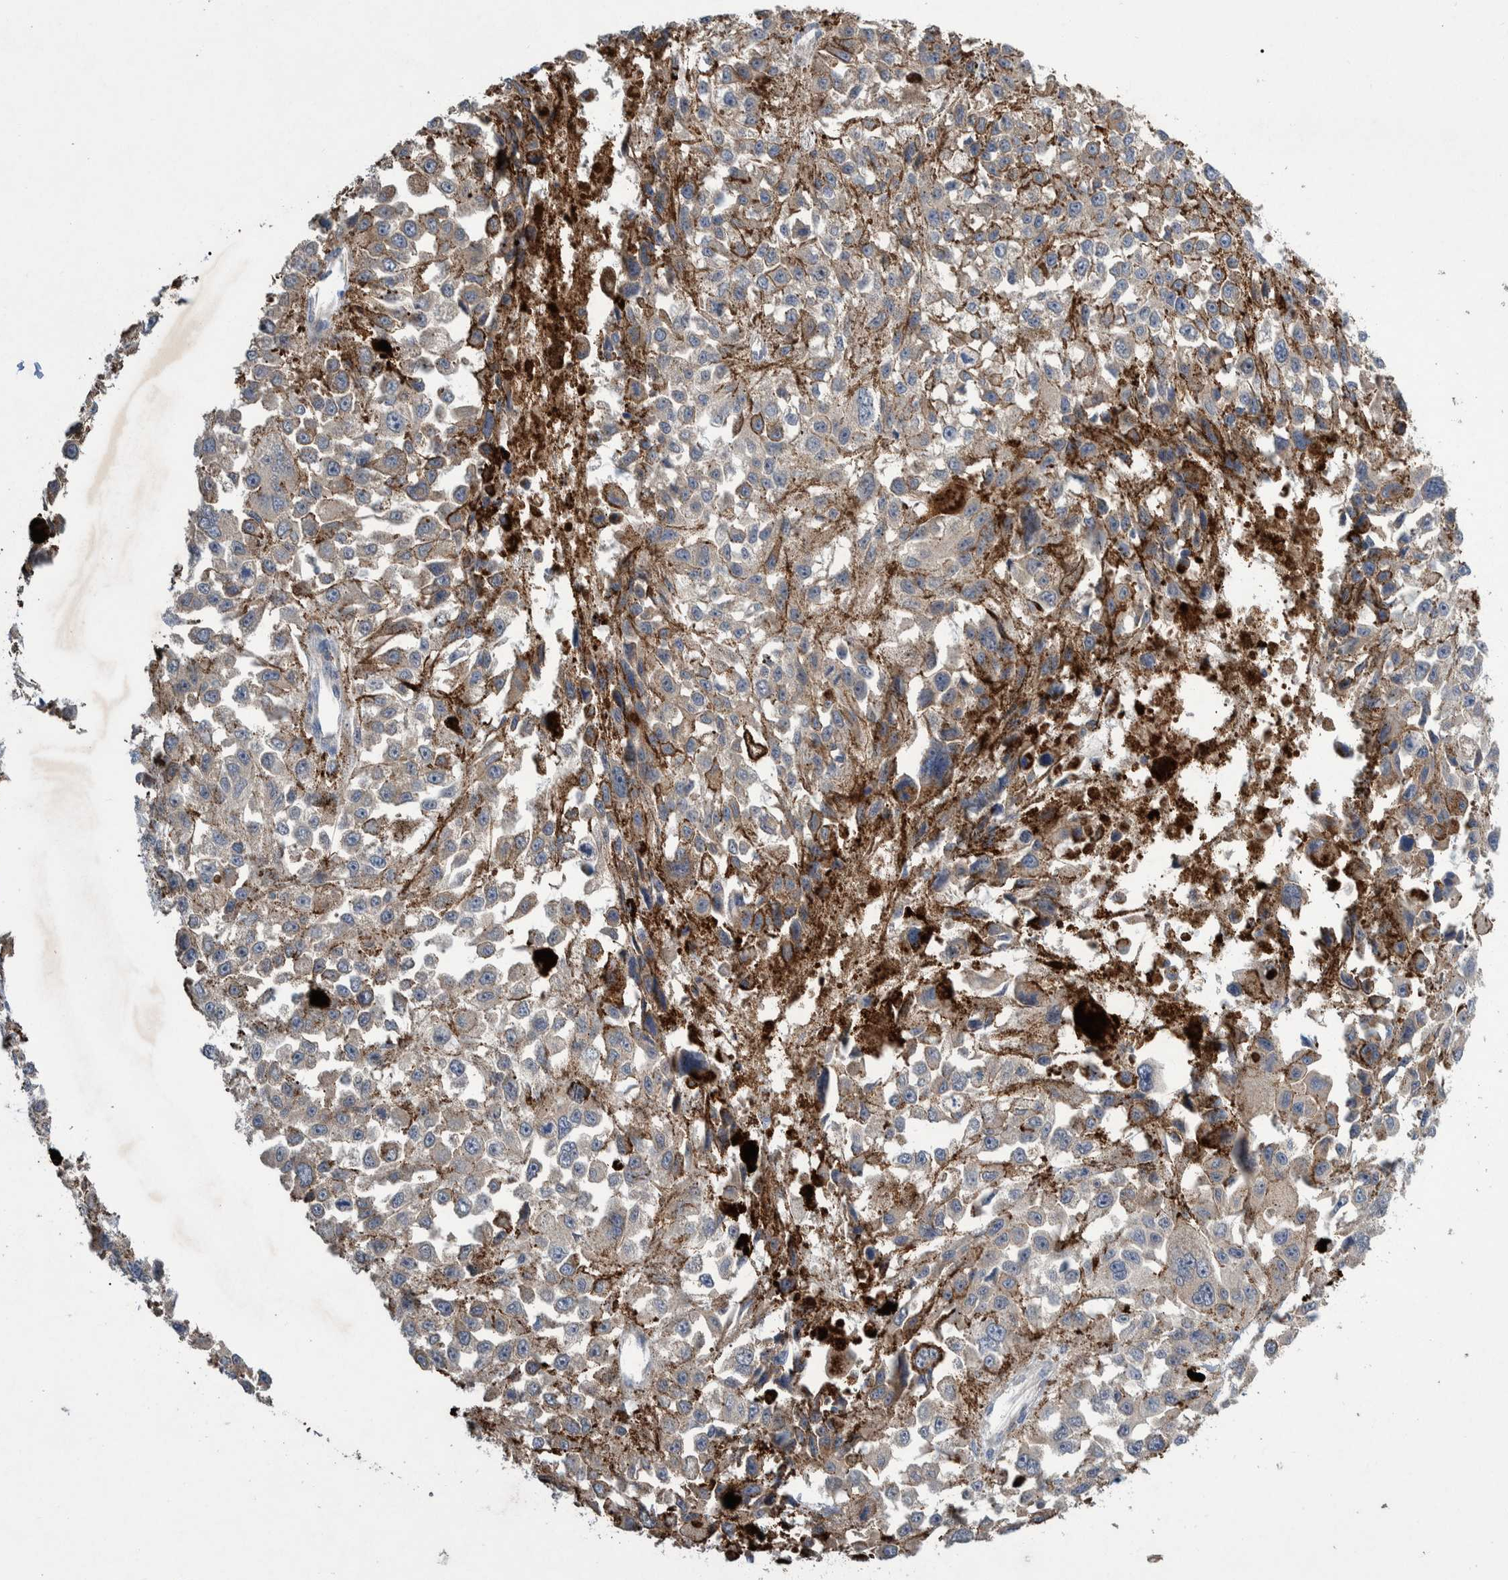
{"staining": {"intensity": "weak", "quantity": "<25%", "location": "cytoplasmic/membranous"}, "tissue": "melanoma", "cell_type": "Tumor cells", "image_type": "cancer", "snomed": [{"axis": "morphology", "description": "Malignant melanoma, Metastatic site"}, {"axis": "topography", "description": "Lymph node"}], "caption": "Tumor cells are negative for brown protein staining in melanoma. Brightfield microscopy of IHC stained with DAB (brown) and hematoxylin (blue), captured at high magnification.", "gene": "PLPBP", "patient": {"sex": "male", "age": 59}}